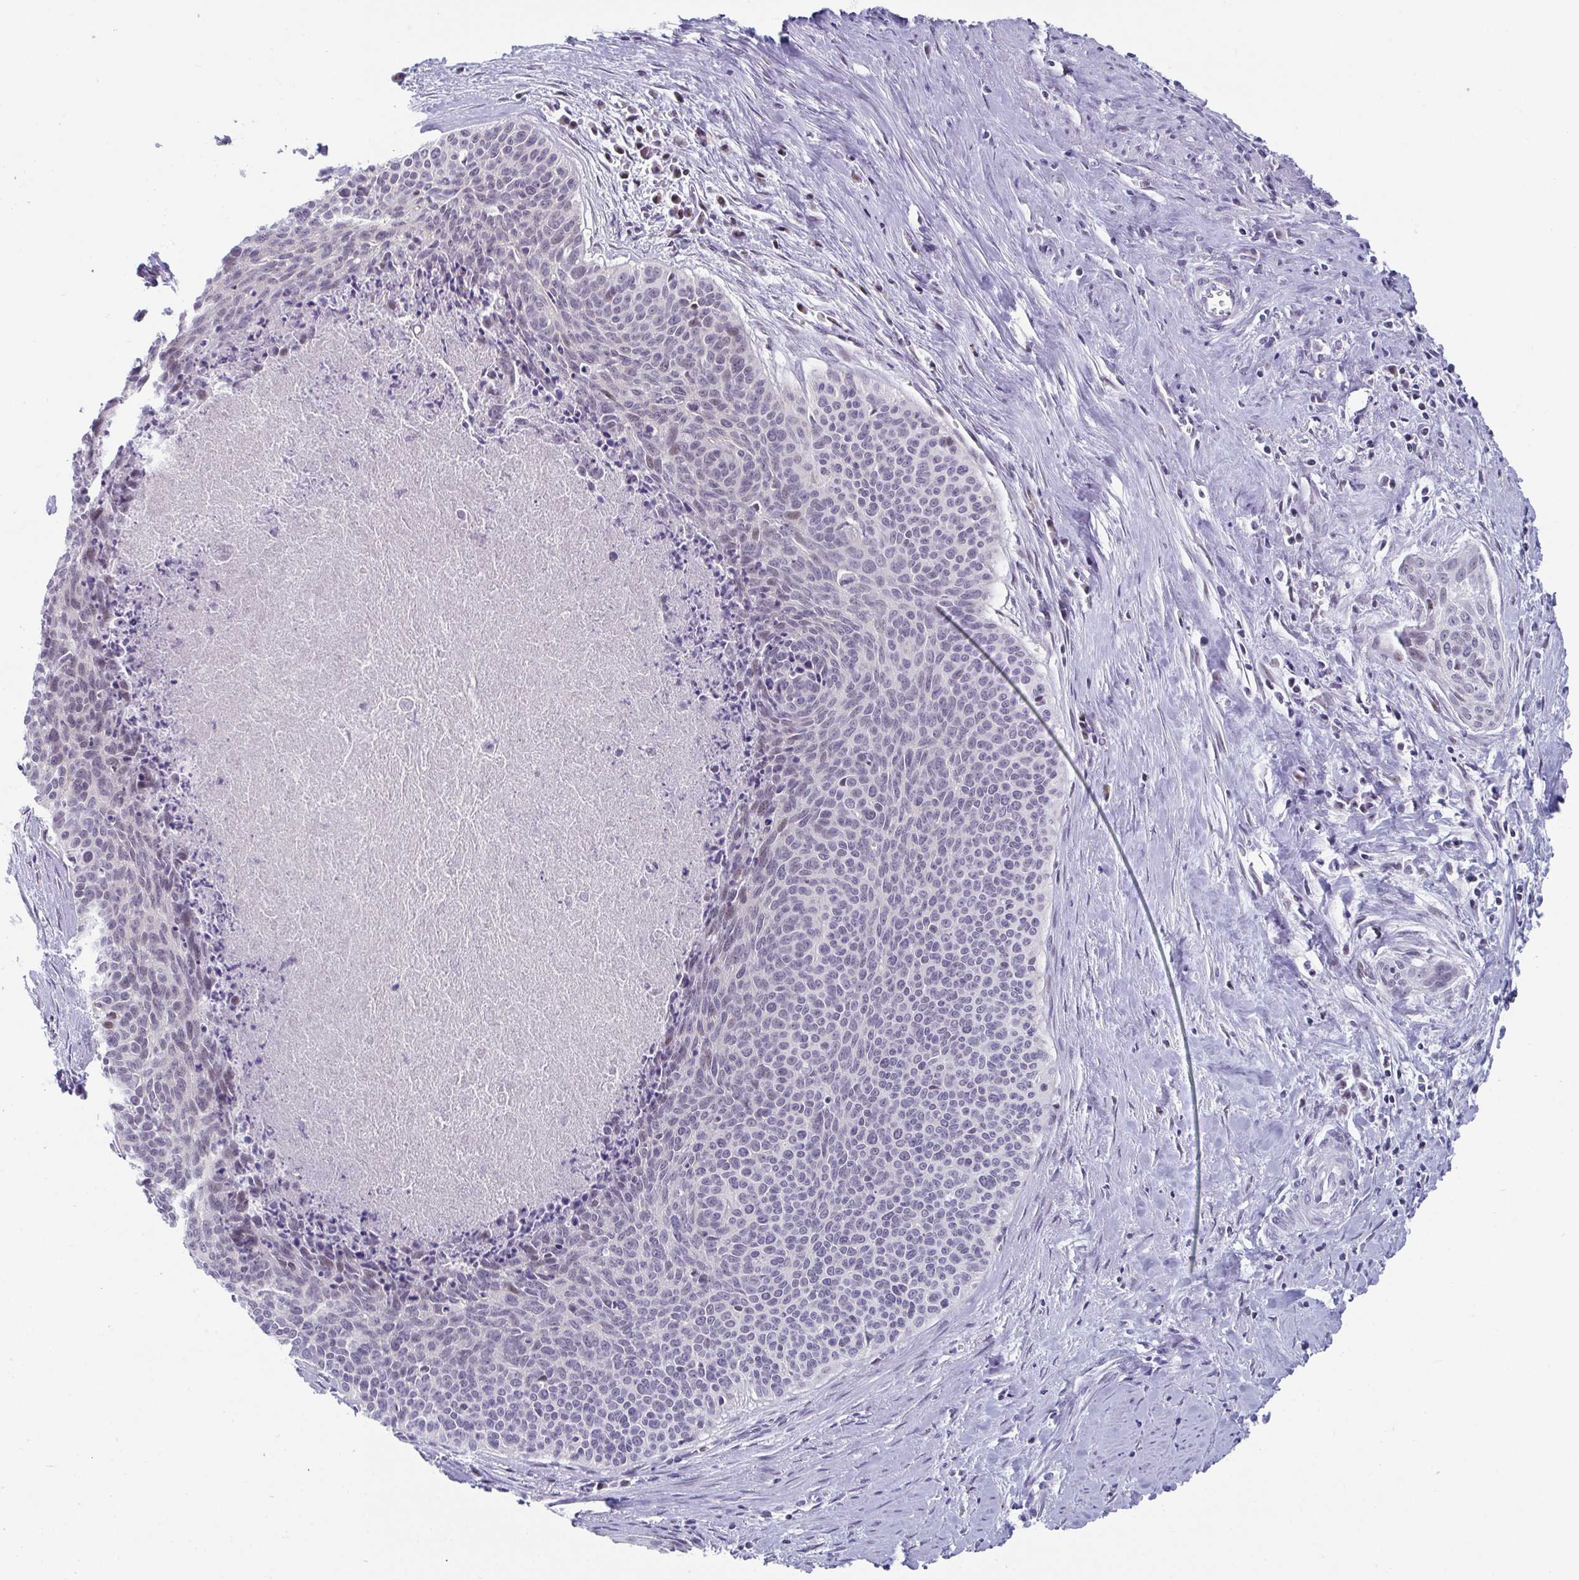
{"staining": {"intensity": "weak", "quantity": "<25%", "location": "nuclear"}, "tissue": "cervical cancer", "cell_type": "Tumor cells", "image_type": "cancer", "snomed": [{"axis": "morphology", "description": "Squamous cell carcinoma, NOS"}, {"axis": "topography", "description": "Cervix"}], "caption": "Tumor cells show no significant expression in cervical cancer (squamous cell carcinoma).", "gene": "VSIG10L", "patient": {"sex": "female", "age": 55}}